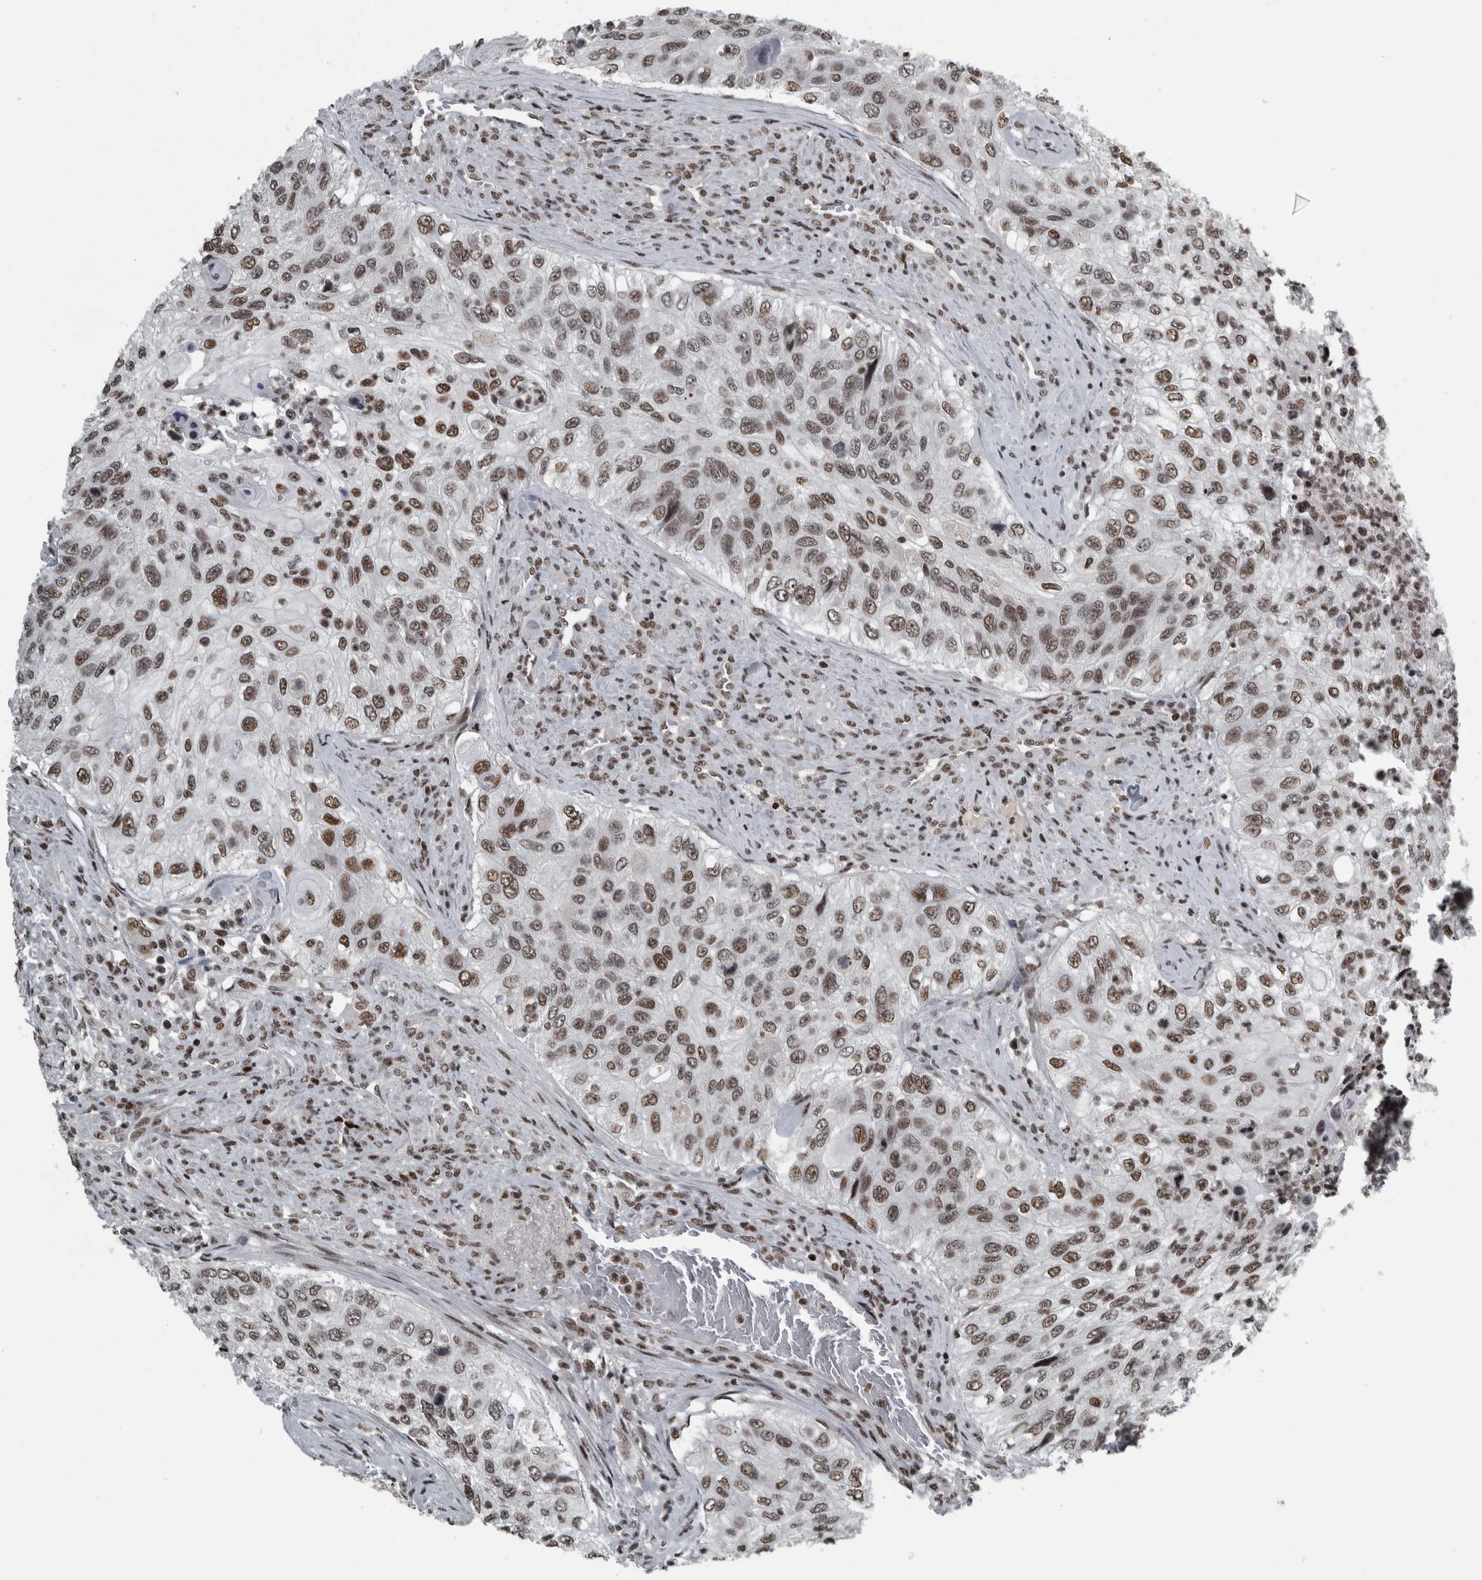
{"staining": {"intensity": "moderate", "quantity": ">75%", "location": "nuclear"}, "tissue": "urothelial cancer", "cell_type": "Tumor cells", "image_type": "cancer", "snomed": [{"axis": "morphology", "description": "Urothelial carcinoma, High grade"}, {"axis": "topography", "description": "Urinary bladder"}], "caption": "Protein analysis of urothelial cancer tissue displays moderate nuclear positivity in approximately >75% of tumor cells.", "gene": "UNC50", "patient": {"sex": "female", "age": 60}}